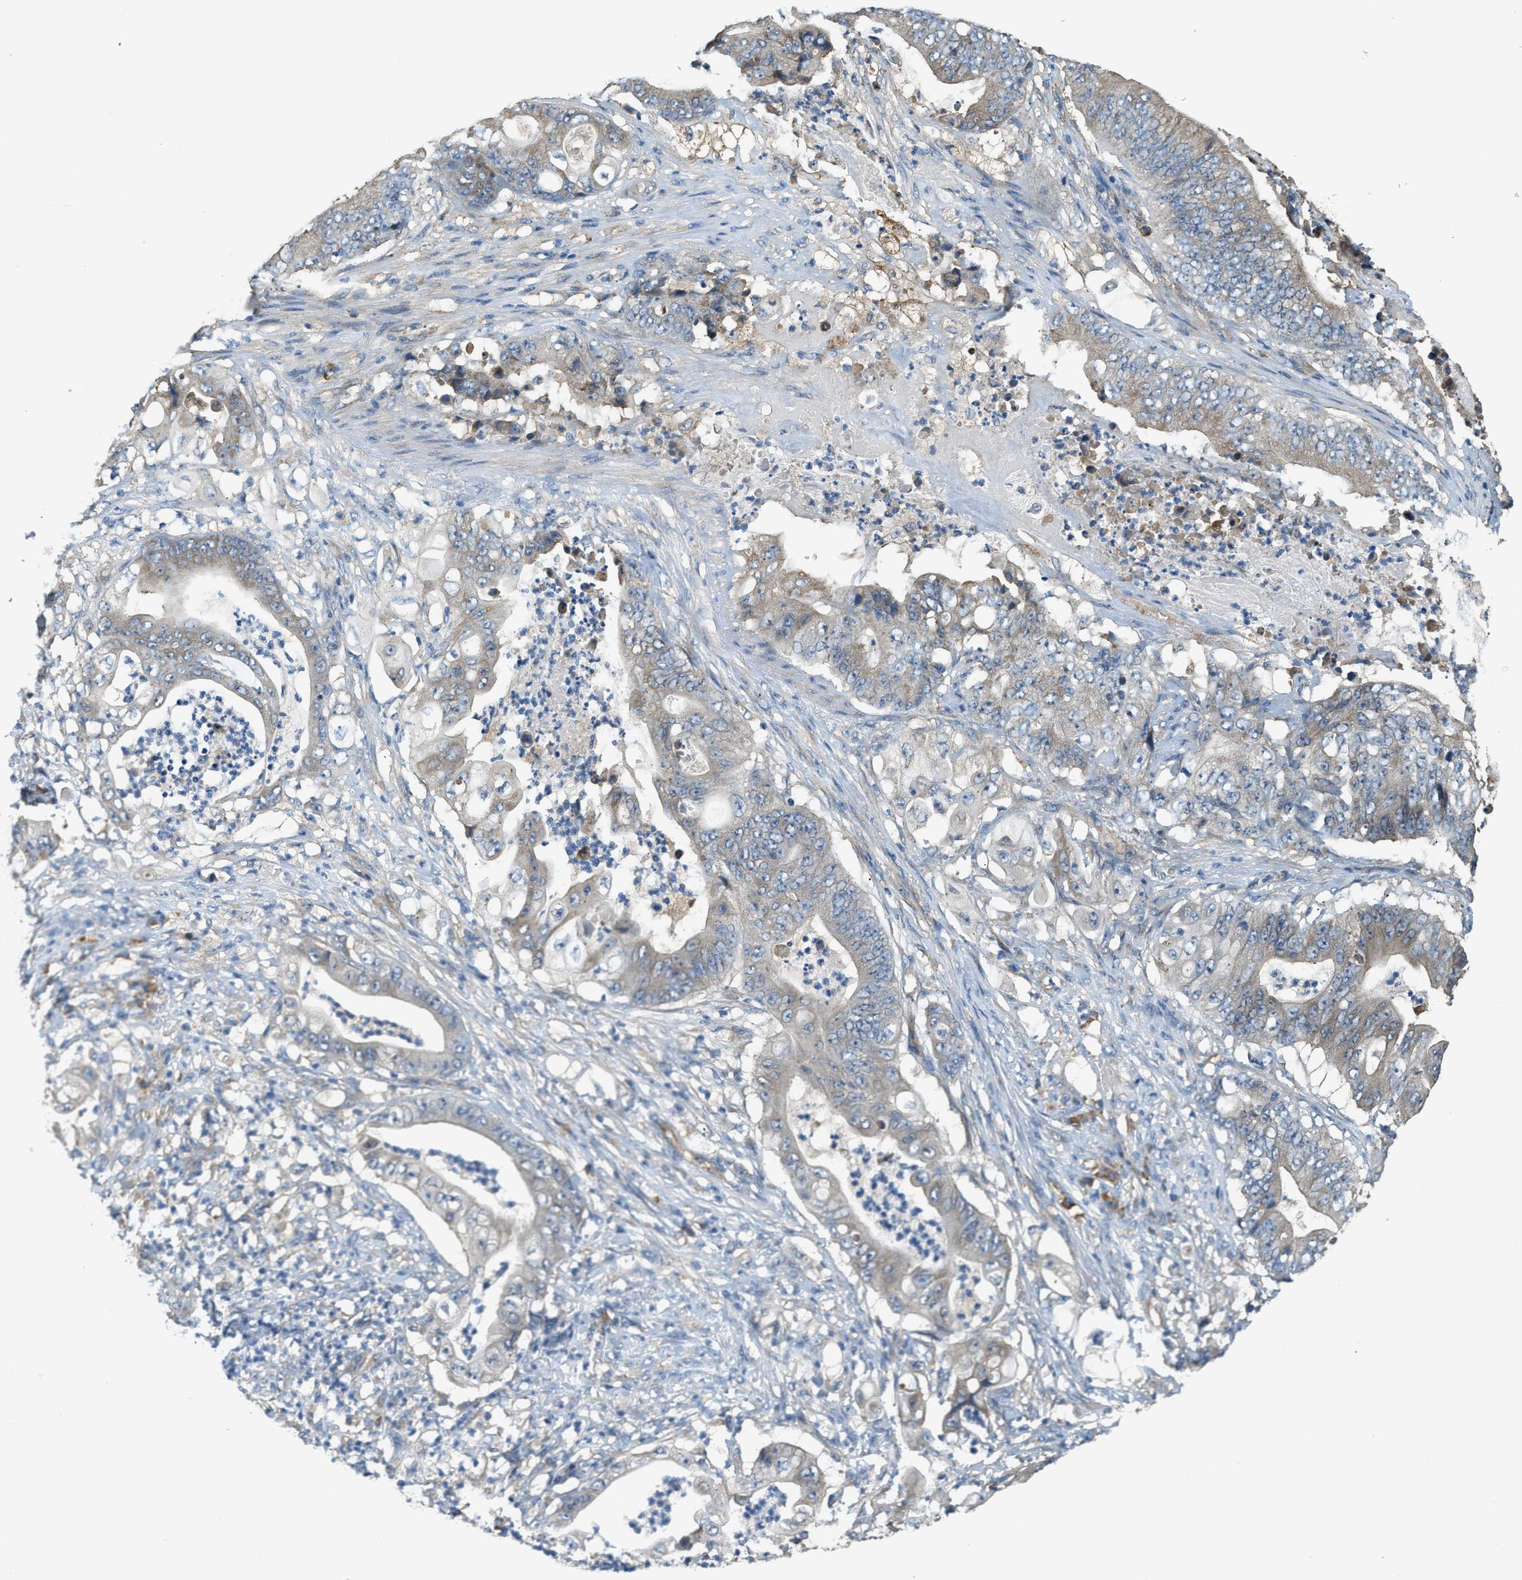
{"staining": {"intensity": "weak", "quantity": ">75%", "location": "cytoplasmic/membranous"}, "tissue": "stomach cancer", "cell_type": "Tumor cells", "image_type": "cancer", "snomed": [{"axis": "morphology", "description": "Adenocarcinoma, NOS"}, {"axis": "topography", "description": "Stomach"}], "caption": "The image demonstrates staining of stomach cancer, revealing weak cytoplasmic/membranous protein positivity (brown color) within tumor cells. (DAB IHC with brightfield microscopy, high magnification).", "gene": "CFLAR", "patient": {"sex": "female", "age": 73}}